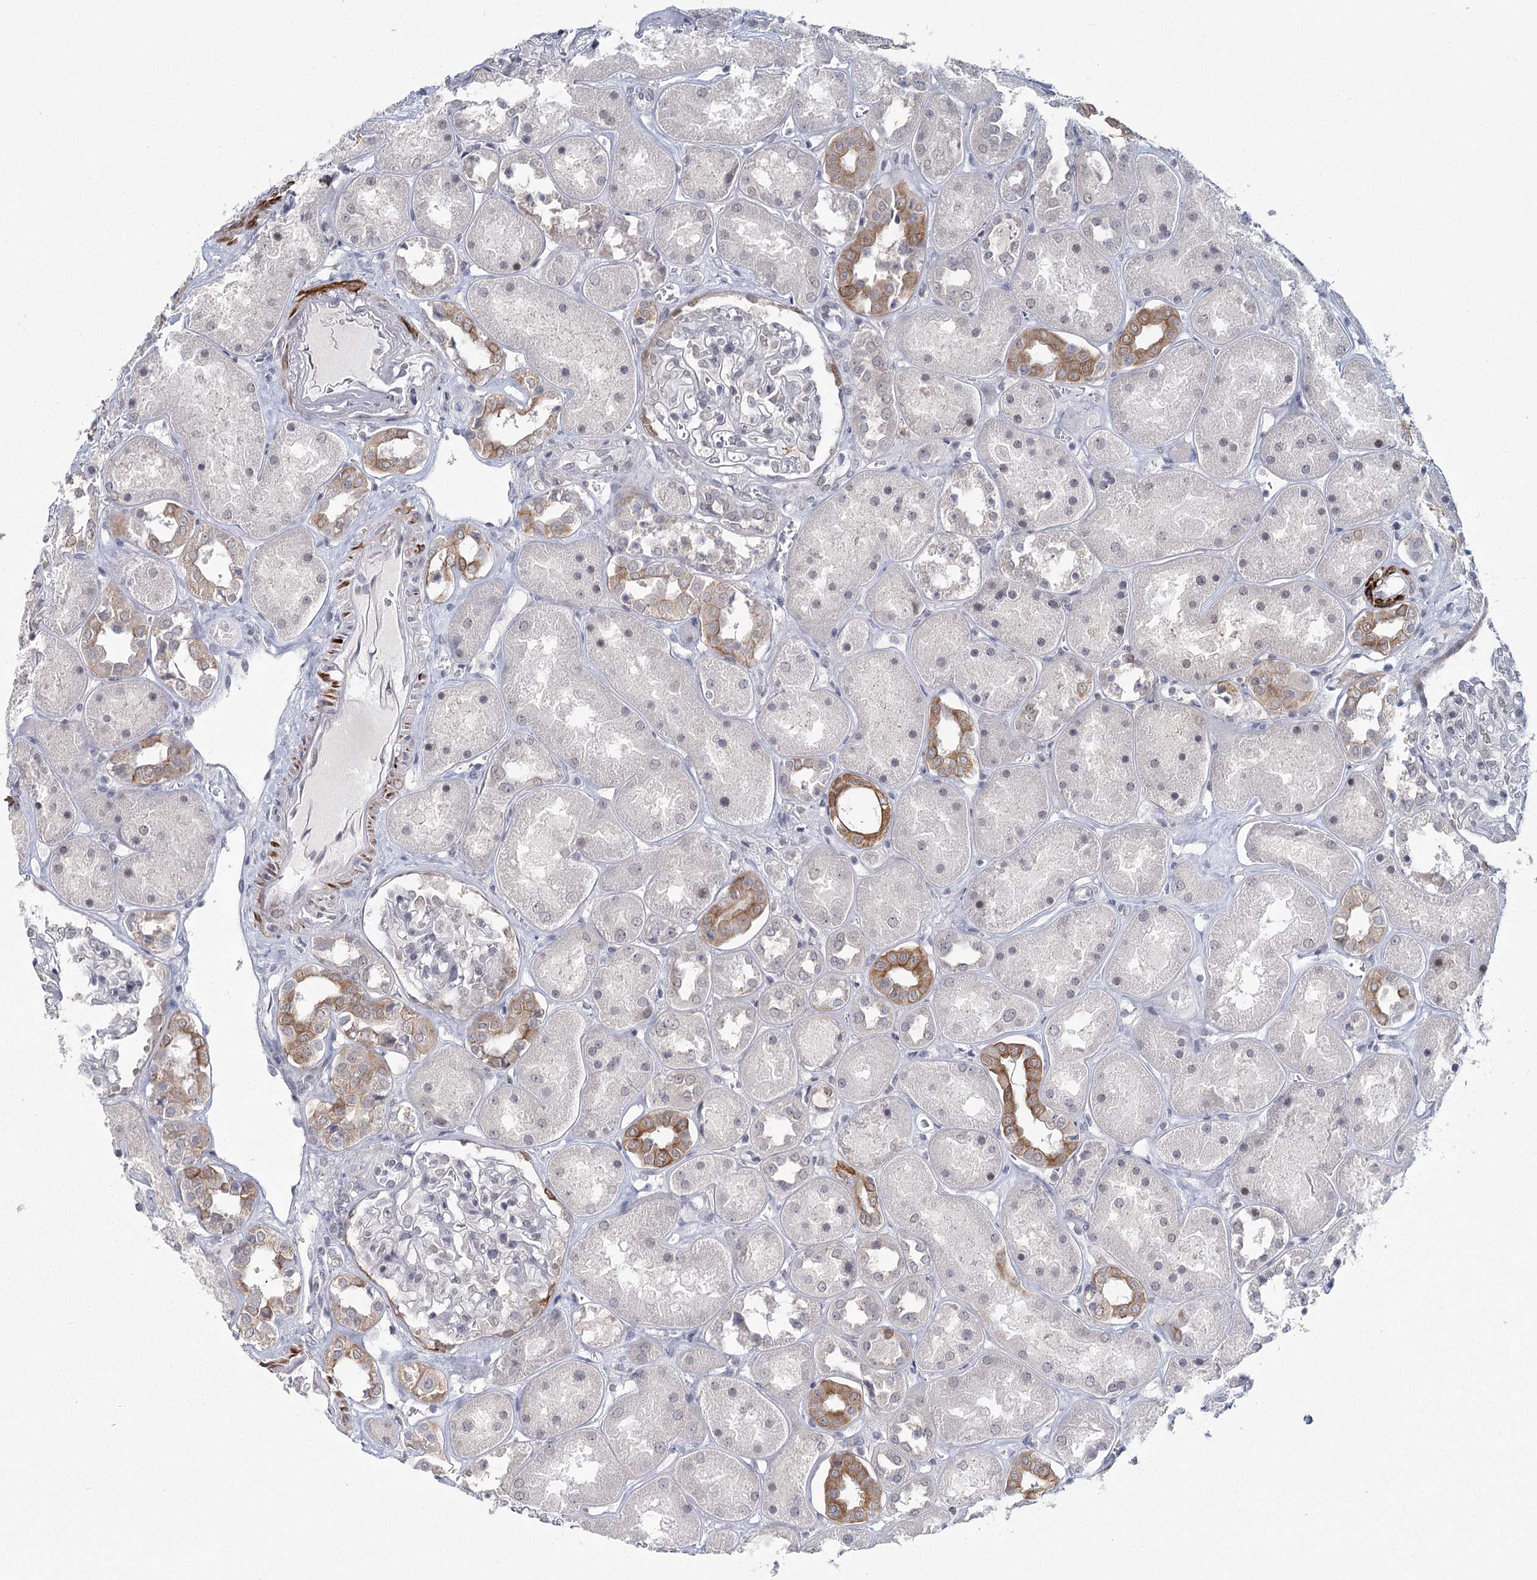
{"staining": {"intensity": "negative", "quantity": "none", "location": "none"}, "tissue": "kidney", "cell_type": "Cells in glomeruli", "image_type": "normal", "snomed": [{"axis": "morphology", "description": "Normal tissue, NOS"}, {"axis": "topography", "description": "Kidney"}], "caption": "This photomicrograph is of normal kidney stained with immunohistochemistry (IHC) to label a protein in brown with the nuclei are counter-stained blue. There is no staining in cells in glomeruli.", "gene": "TMEM70", "patient": {"sex": "male", "age": 70}}